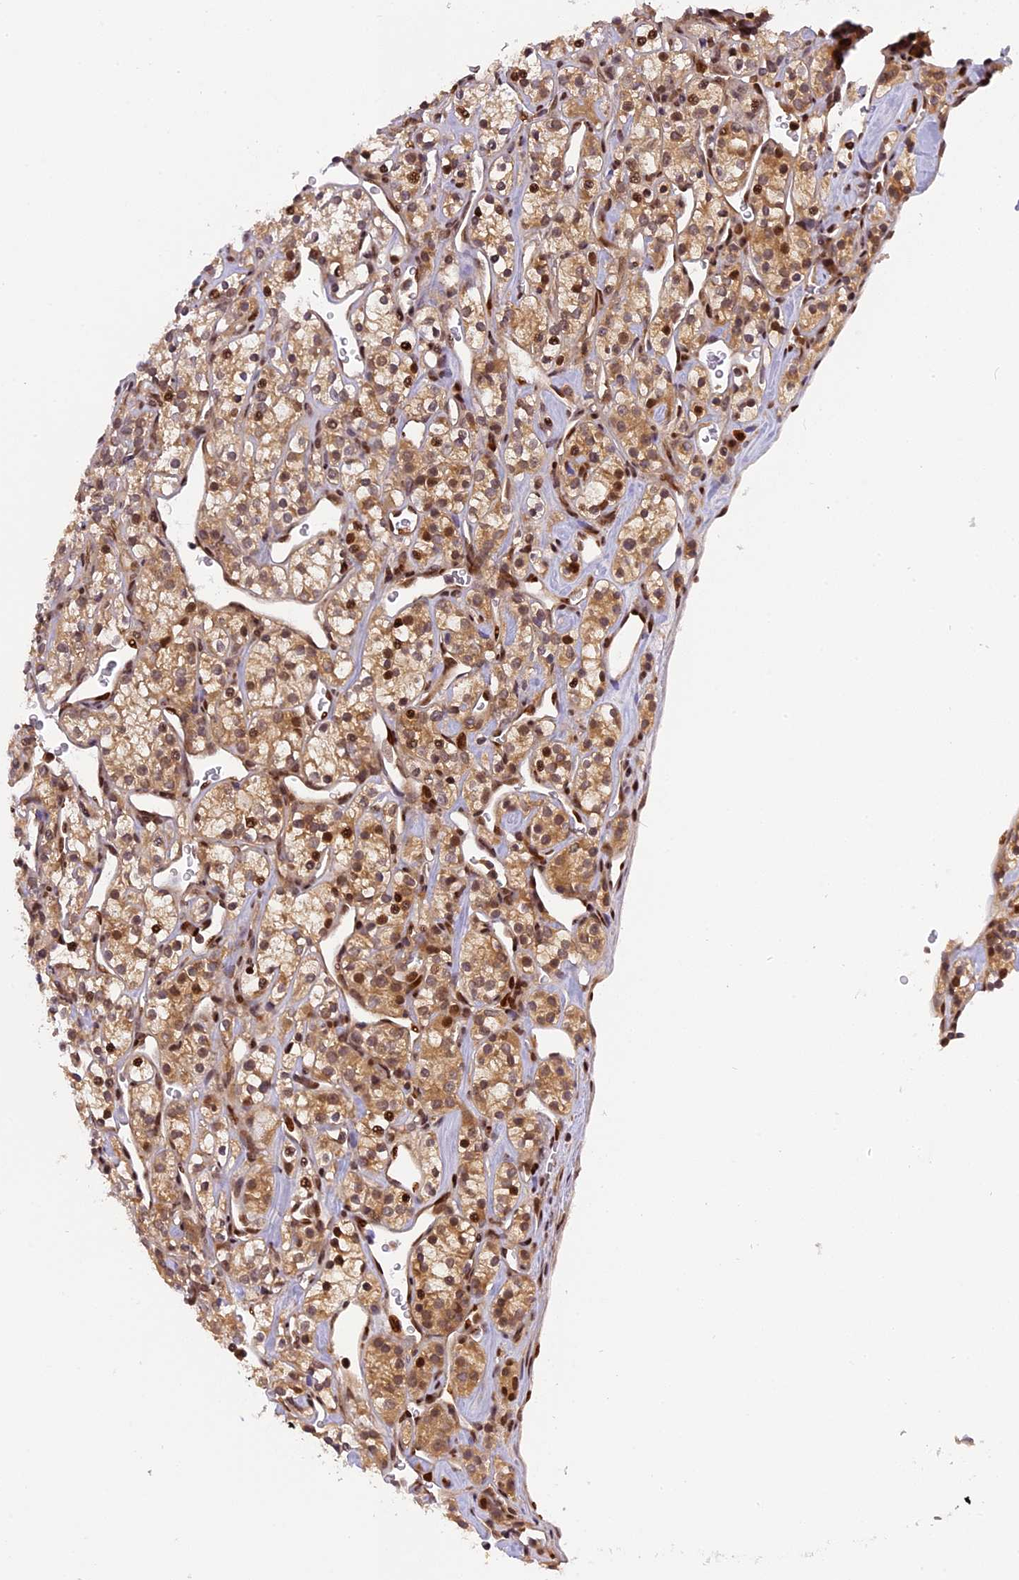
{"staining": {"intensity": "moderate", "quantity": ">75%", "location": "cytoplasmic/membranous,nuclear"}, "tissue": "renal cancer", "cell_type": "Tumor cells", "image_type": "cancer", "snomed": [{"axis": "morphology", "description": "Adenocarcinoma, NOS"}, {"axis": "topography", "description": "Kidney"}], "caption": "This photomicrograph exhibits immunohistochemistry staining of human renal adenocarcinoma, with medium moderate cytoplasmic/membranous and nuclear staining in approximately >75% of tumor cells.", "gene": "RABGGTA", "patient": {"sex": "male", "age": 77}}